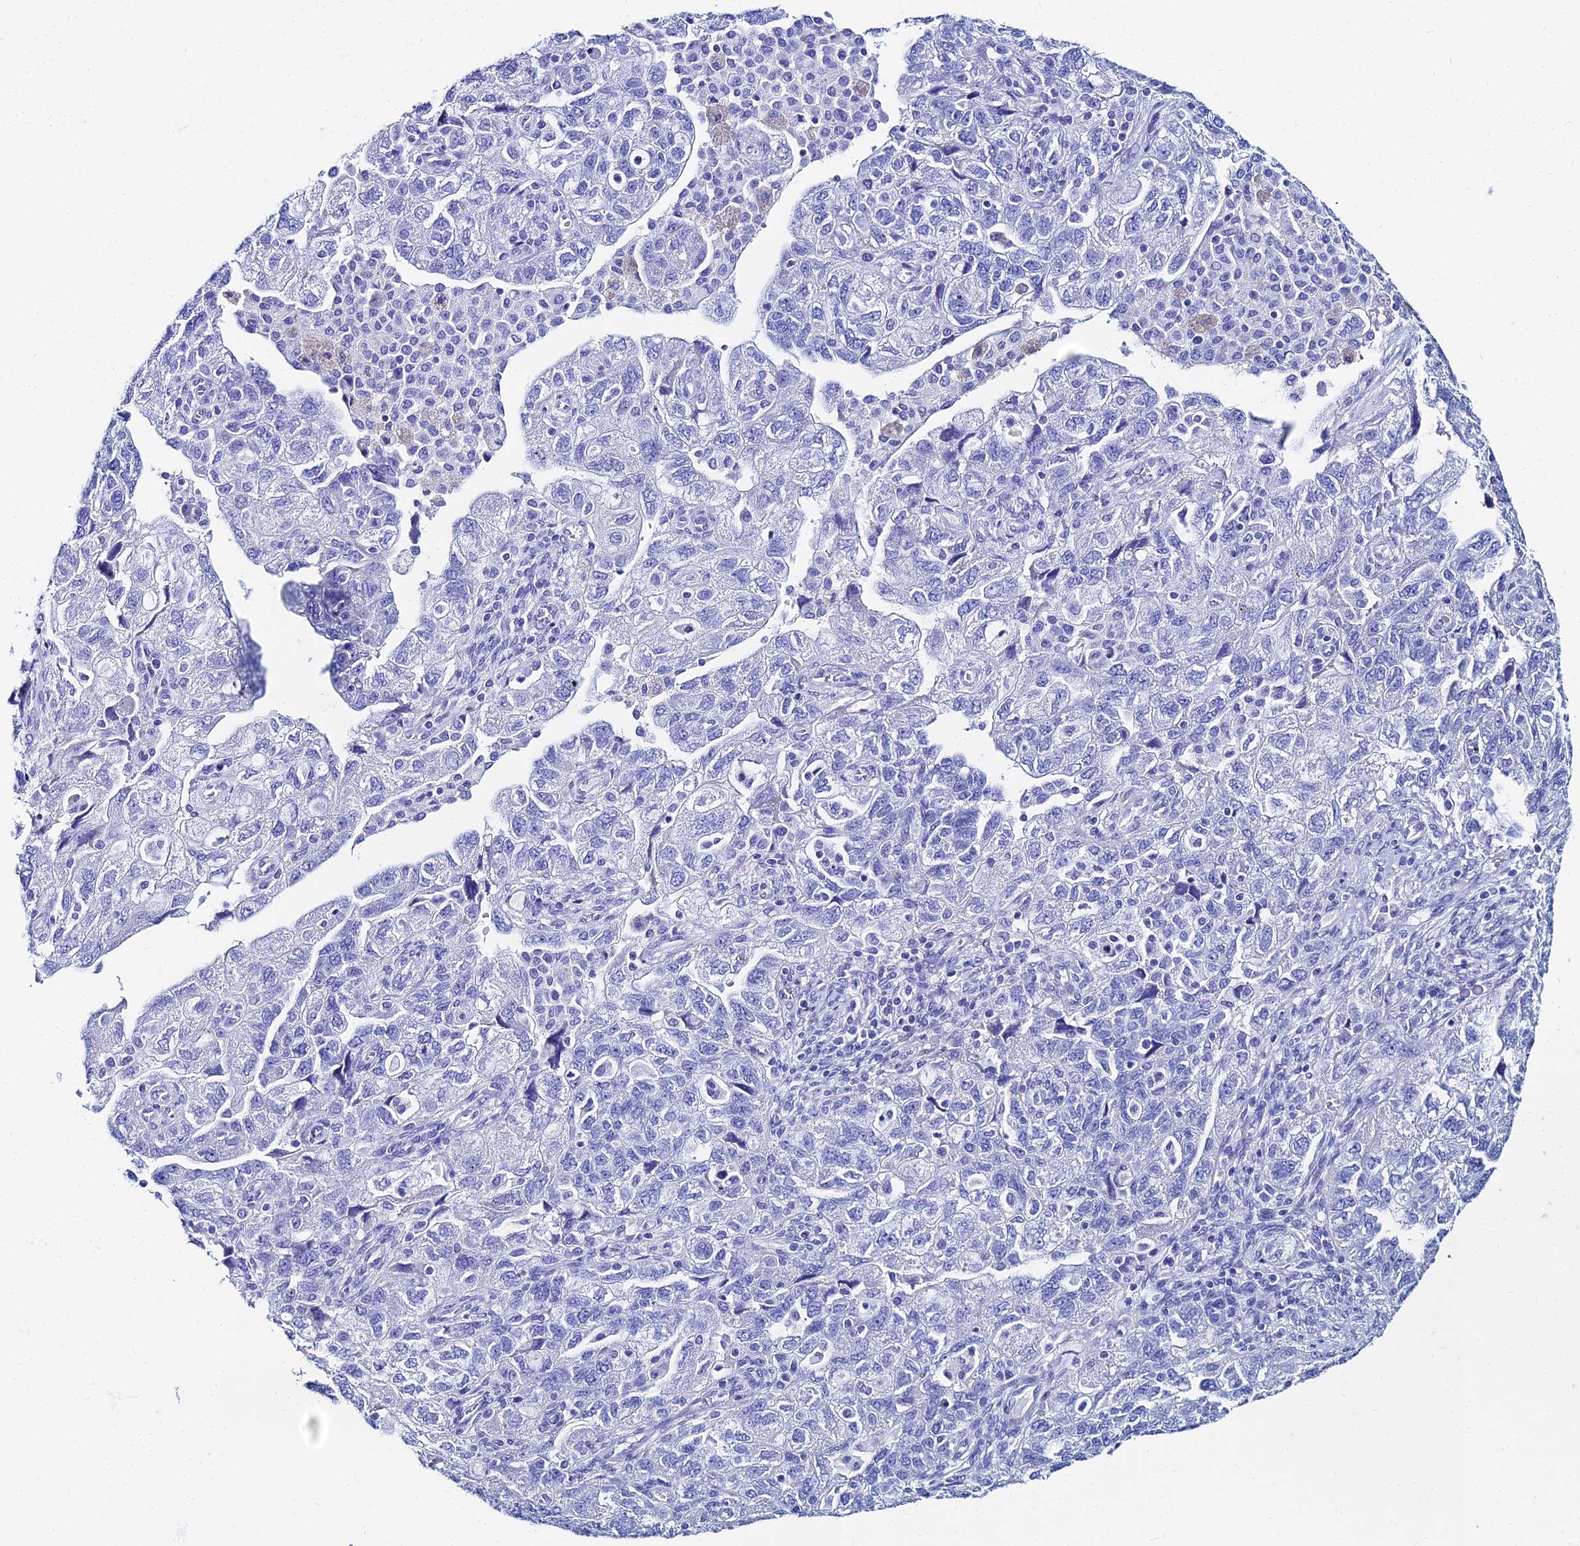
{"staining": {"intensity": "negative", "quantity": "none", "location": "none"}, "tissue": "ovarian cancer", "cell_type": "Tumor cells", "image_type": "cancer", "snomed": [{"axis": "morphology", "description": "Carcinoma, endometroid"}, {"axis": "topography", "description": "Ovary"}], "caption": "Photomicrograph shows no protein positivity in tumor cells of ovarian endometroid carcinoma tissue.", "gene": "HSPA1L", "patient": {"sex": "female", "age": 51}}